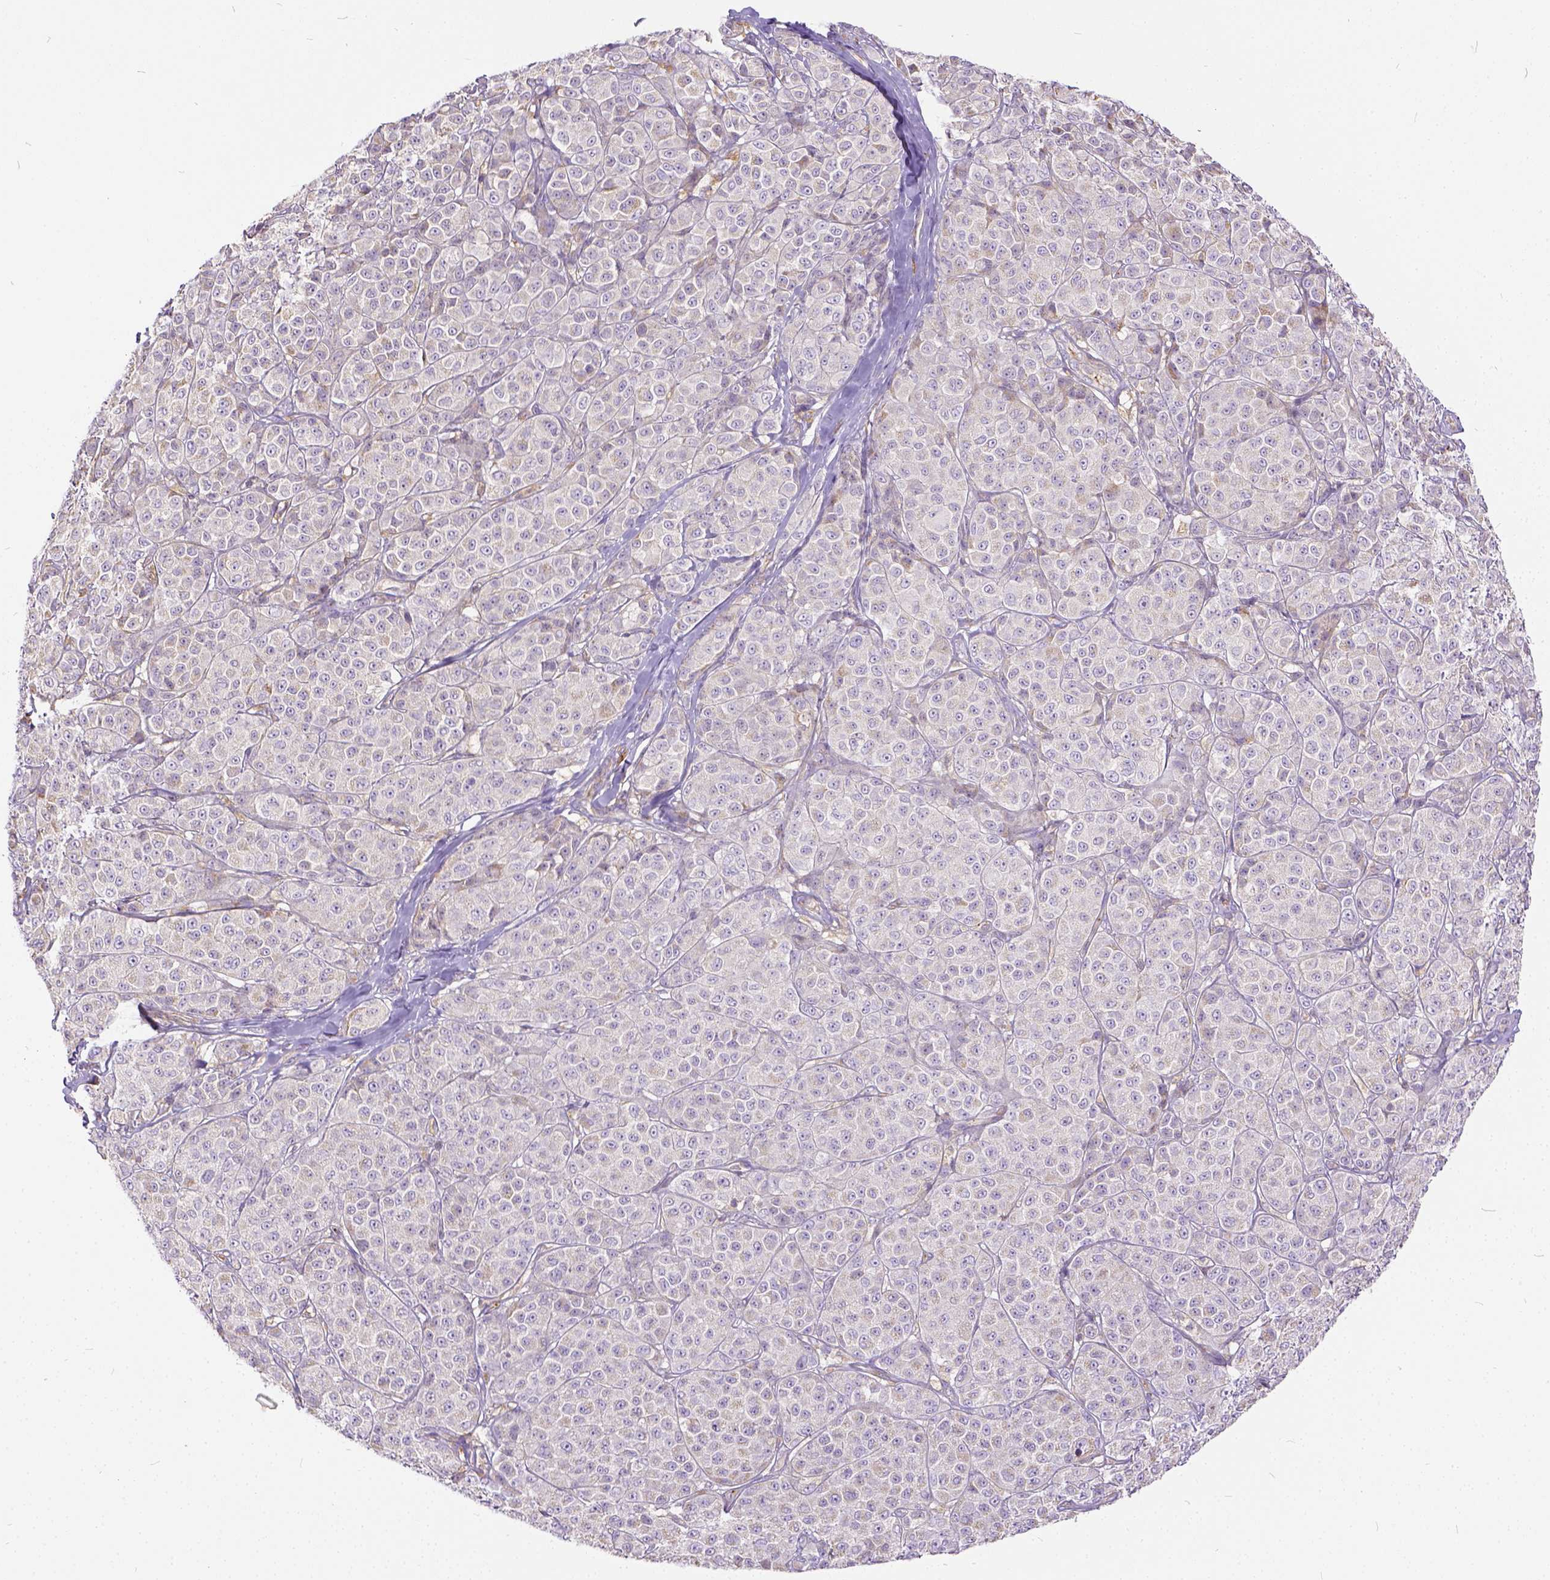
{"staining": {"intensity": "negative", "quantity": "none", "location": "none"}, "tissue": "melanoma", "cell_type": "Tumor cells", "image_type": "cancer", "snomed": [{"axis": "morphology", "description": "Malignant melanoma, NOS"}, {"axis": "topography", "description": "Skin"}], "caption": "An image of human malignant melanoma is negative for staining in tumor cells.", "gene": "CADM4", "patient": {"sex": "male", "age": 89}}